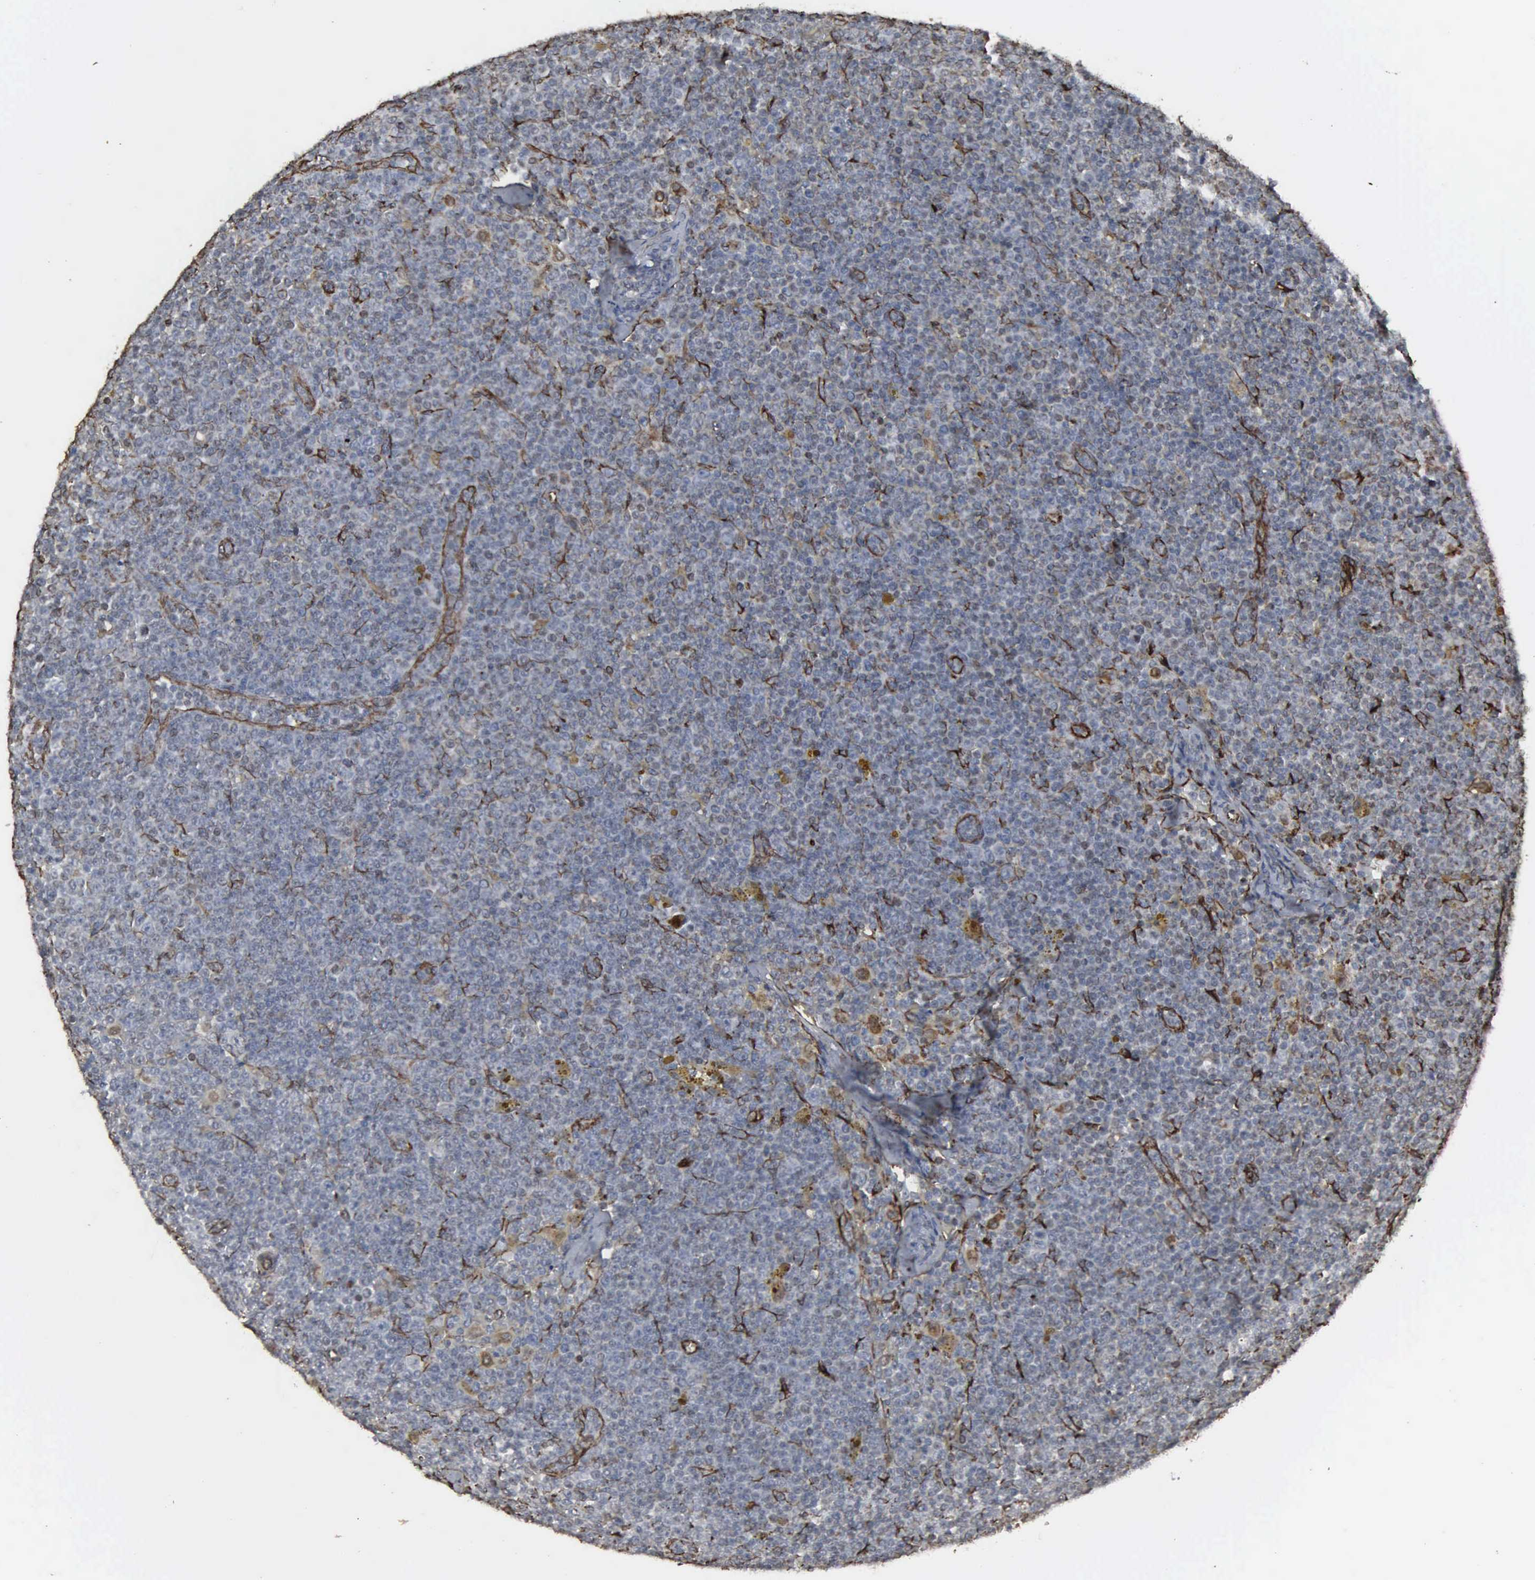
{"staining": {"intensity": "weak", "quantity": "<25%", "location": "nuclear"}, "tissue": "lymphoma", "cell_type": "Tumor cells", "image_type": "cancer", "snomed": [{"axis": "morphology", "description": "Malignant lymphoma, non-Hodgkin's type, Low grade"}, {"axis": "topography", "description": "Lymph node"}], "caption": "Low-grade malignant lymphoma, non-Hodgkin's type stained for a protein using immunohistochemistry demonstrates no expression tumor cells.", "gene": "CCNE1", "patient": {"sex": "male", "age": 50}}